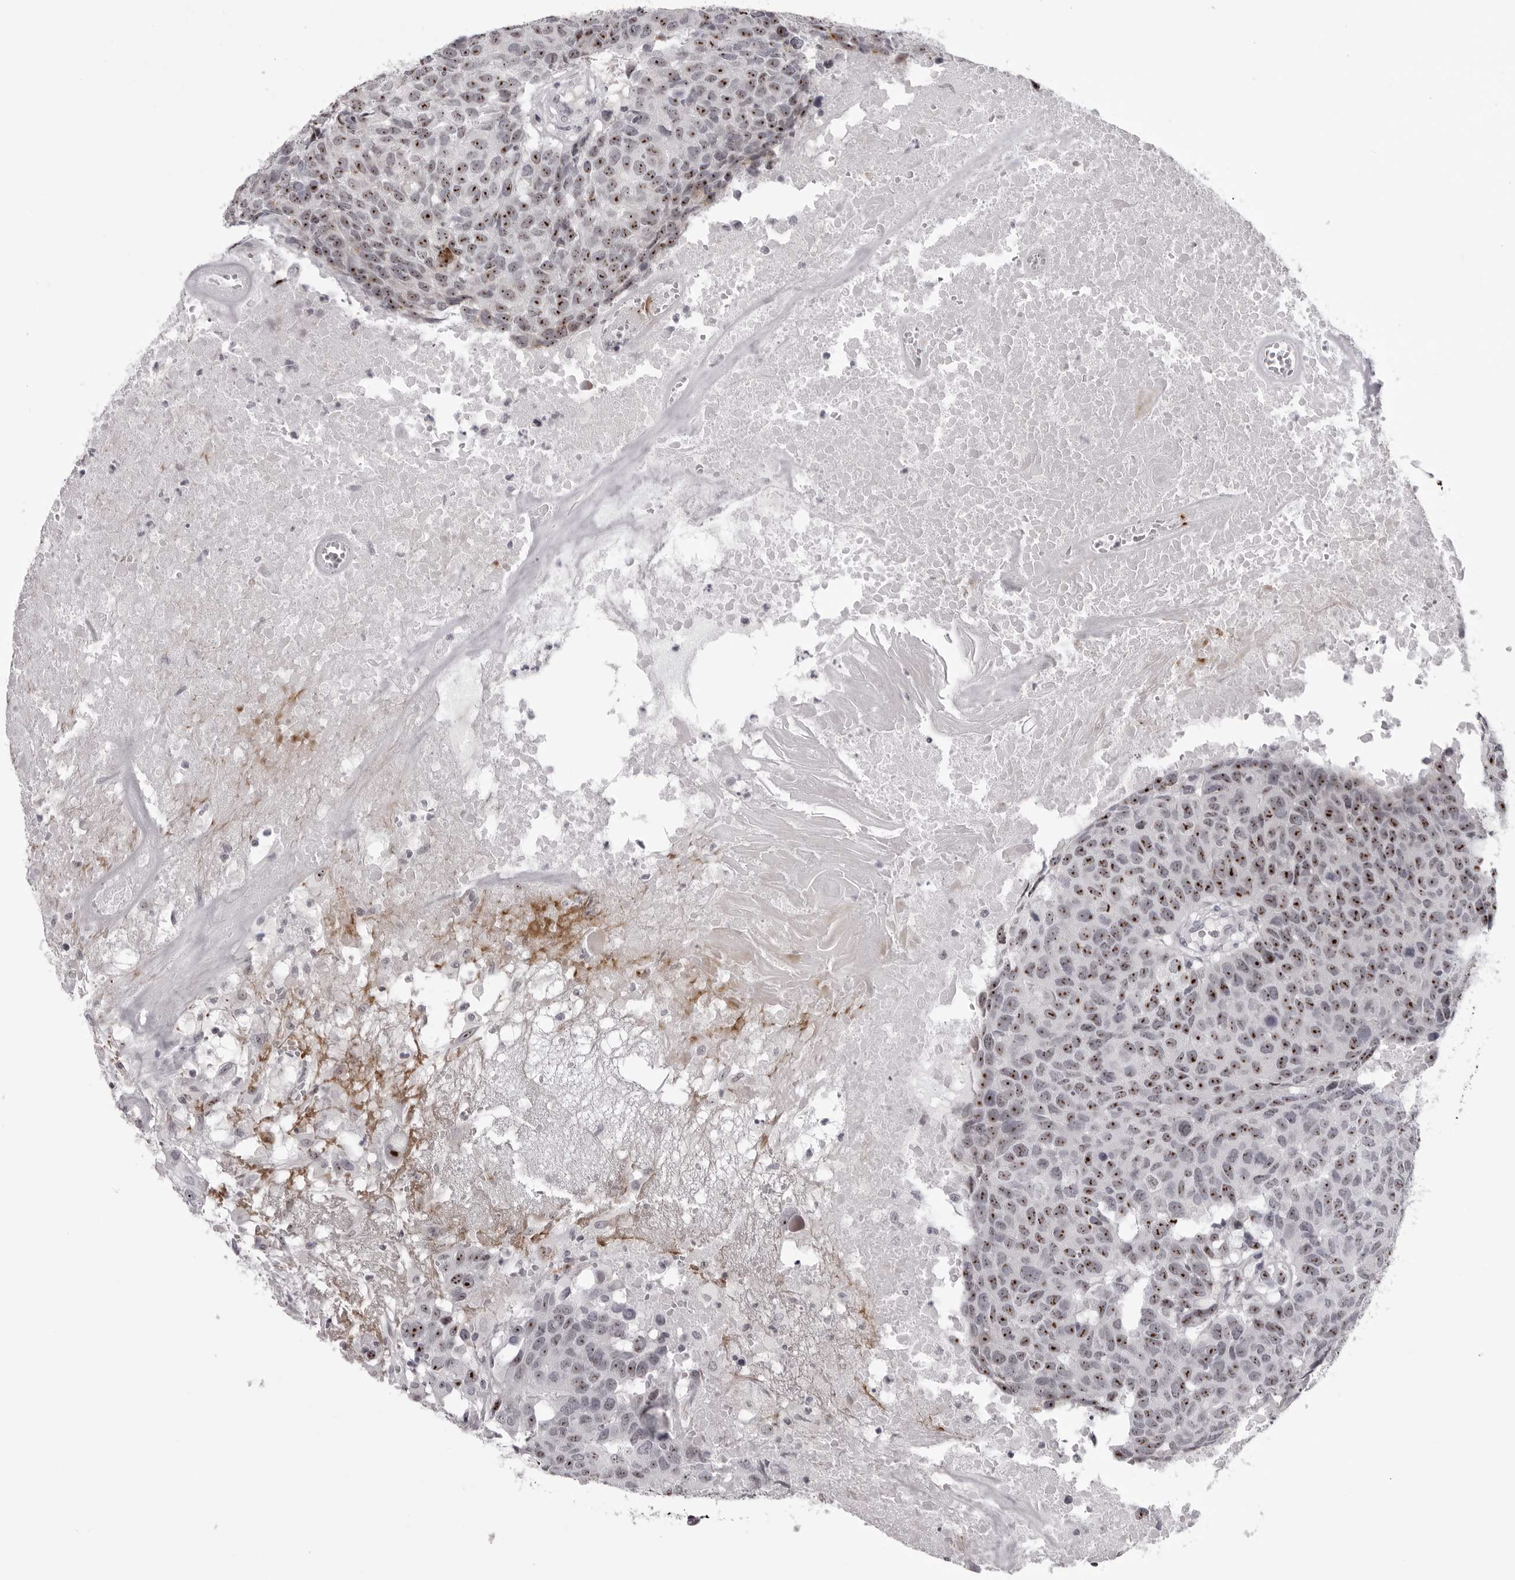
{"staining": {"intensity": "strong", "quantity": ">75%", "location": "nuclear"}, "tissue": "head and neck cancer", "cell_type": "Tumor cells", "image_type": "cancer", "snomed": [{"axis": "morphology", "description": "Squamous cell carcinoma, NOS"}, {"axis": "topography", "description": "Head-Neck"}], "caption": "Brown immunohistochemical staining in squamous cell carcinoma (head and neck) displays strong nuclear expression in approximately >75% of tumor cells. The staining is performed using DAB (3,3'-diaminobenzidine) brown chromogen to label protein expression. The nuclei are counter-stained blue using hematoxylin.", "gene": "HELZ", "patient": {"sex": "male", "age": 66}}